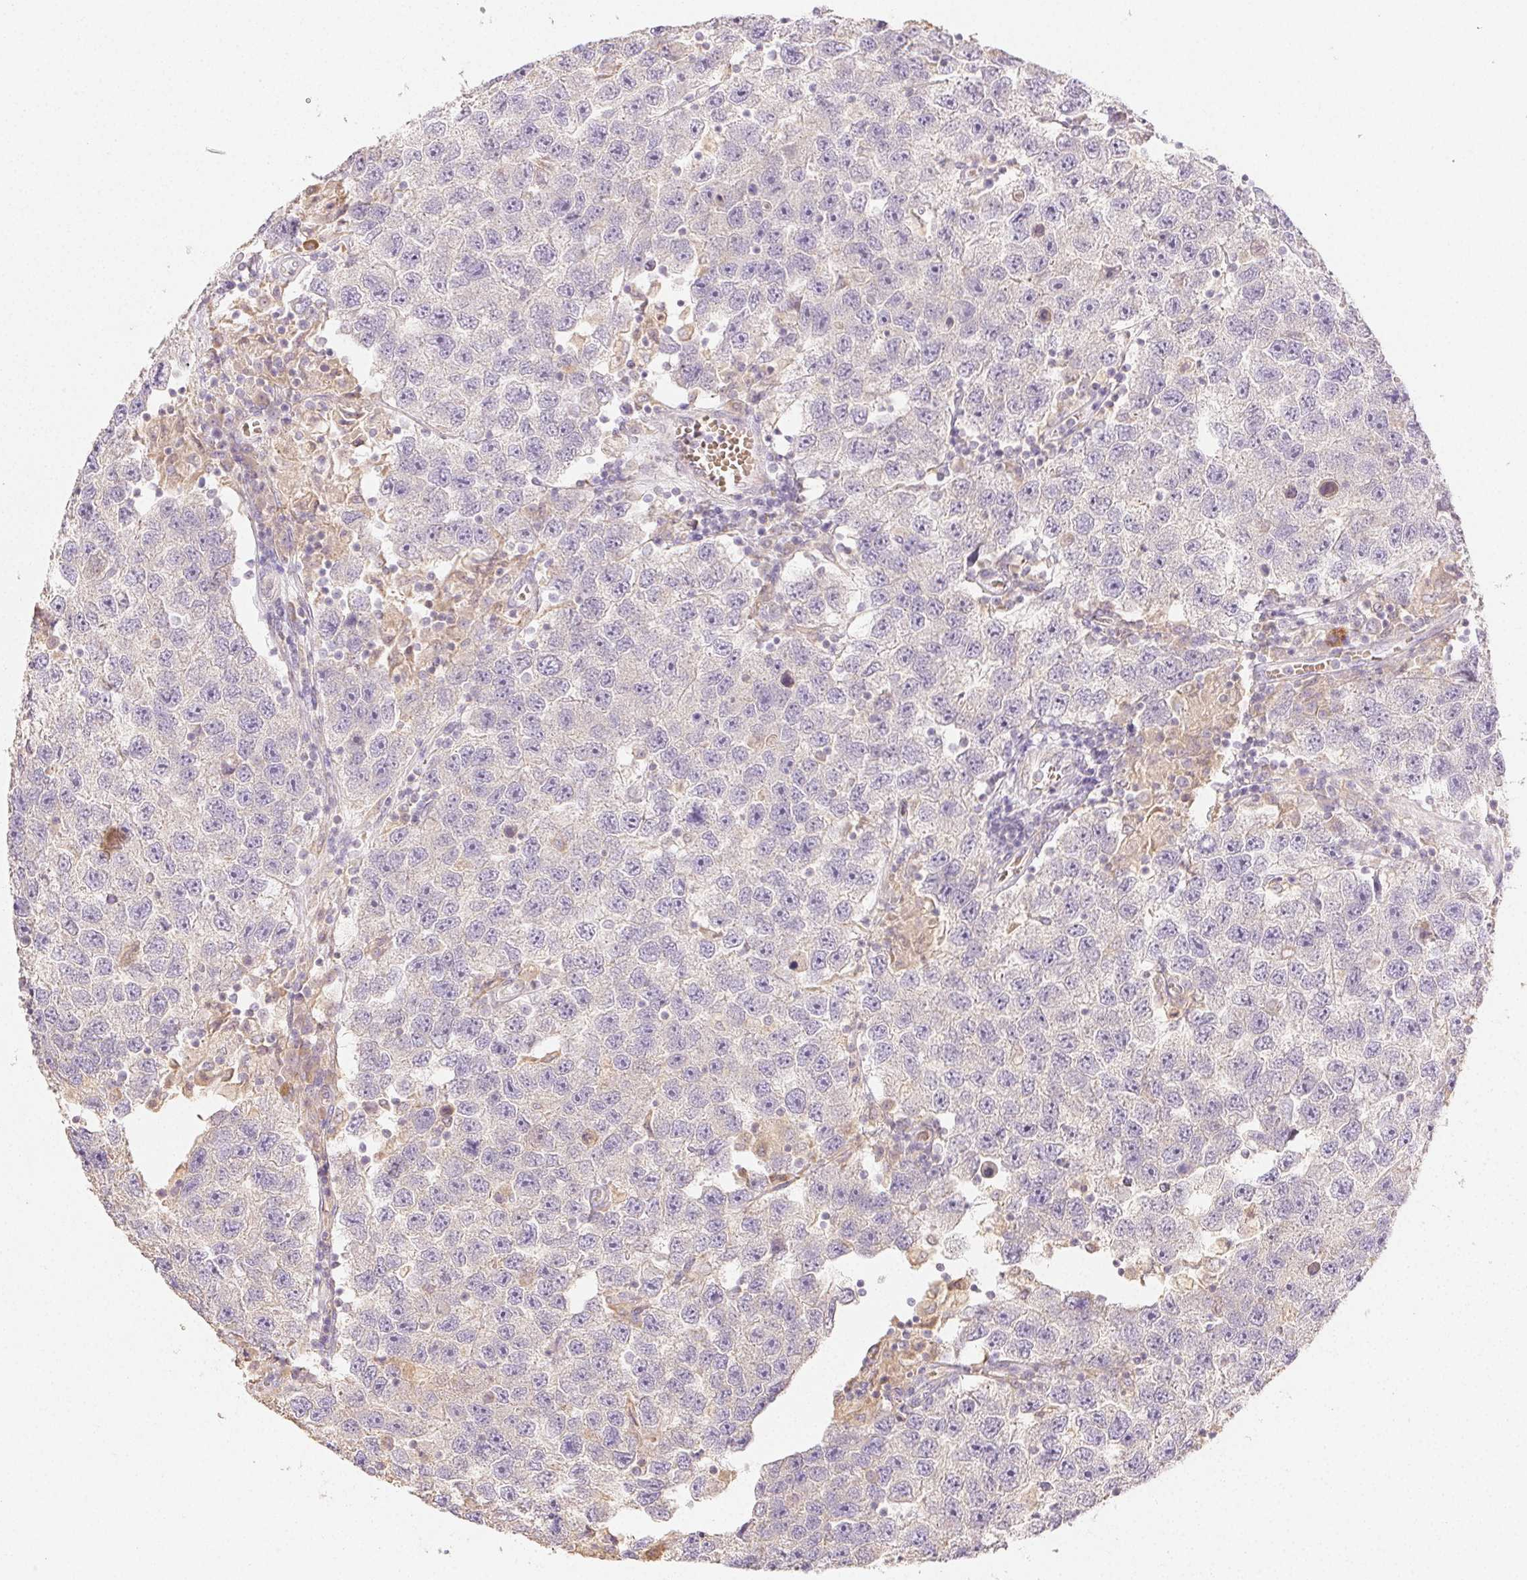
{"staining": {"intensity": "negative", "quantity": "none", "location": "none"}, "tissue": "testis cancer", "cell_type": "Tumor cells", "image_type": "cancer", "snomed": [{"axis": "morphology", "description": "Seminoma, NOS"}, {"axis": "topography", "description": "Testis"}], "caption": "Immunohistochemical staining of human testis cancer demonstrates no significant staining in tumor cells.", "gene": "ACVR1B", "patient": {"sex": "male", "age": 26}}